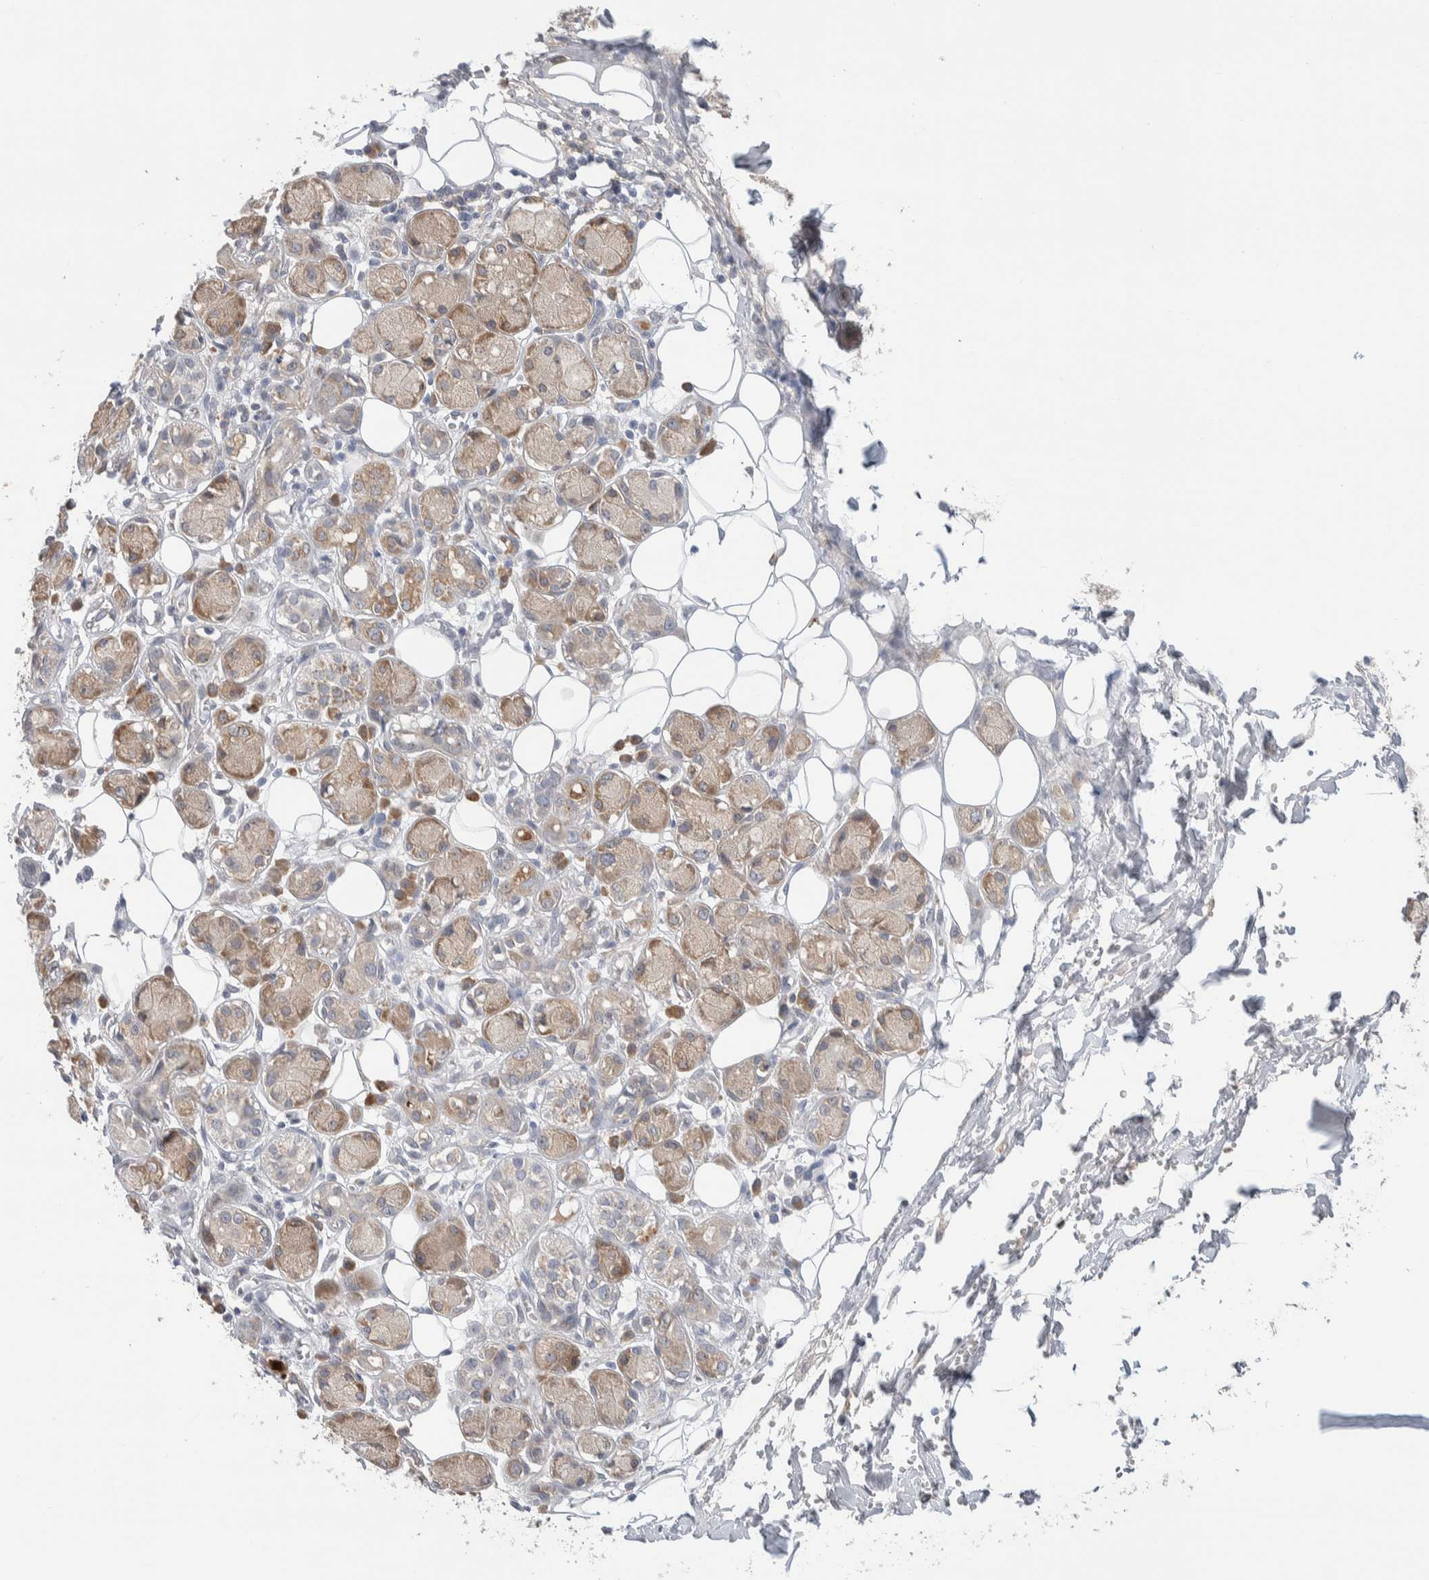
{"staining": {"intensity": "negative", "quantity": "none", "location": "none"}, "tissue": "adipose tissue", "cell_type": "Adipocytes", "image_type": "normal", "snomed": [{"axis": "morphology", "description": "Normal tissue, NOS"}, {"axis": "morphology", "description": "Inflammation, NOS"}, {"axis": "topography", "description": "Vascular tissue"}, {"axis": "topography", "description": "Salivary gland"}], "caption": "DAB (3,3'-diaminobenzidine) immunohistochemical staining of unremarkable human adipose tissue demonstrates no significant positivity in adipocytes.", "gene": "RUSF1", "patient": {"sex": "female", "age": 75}}